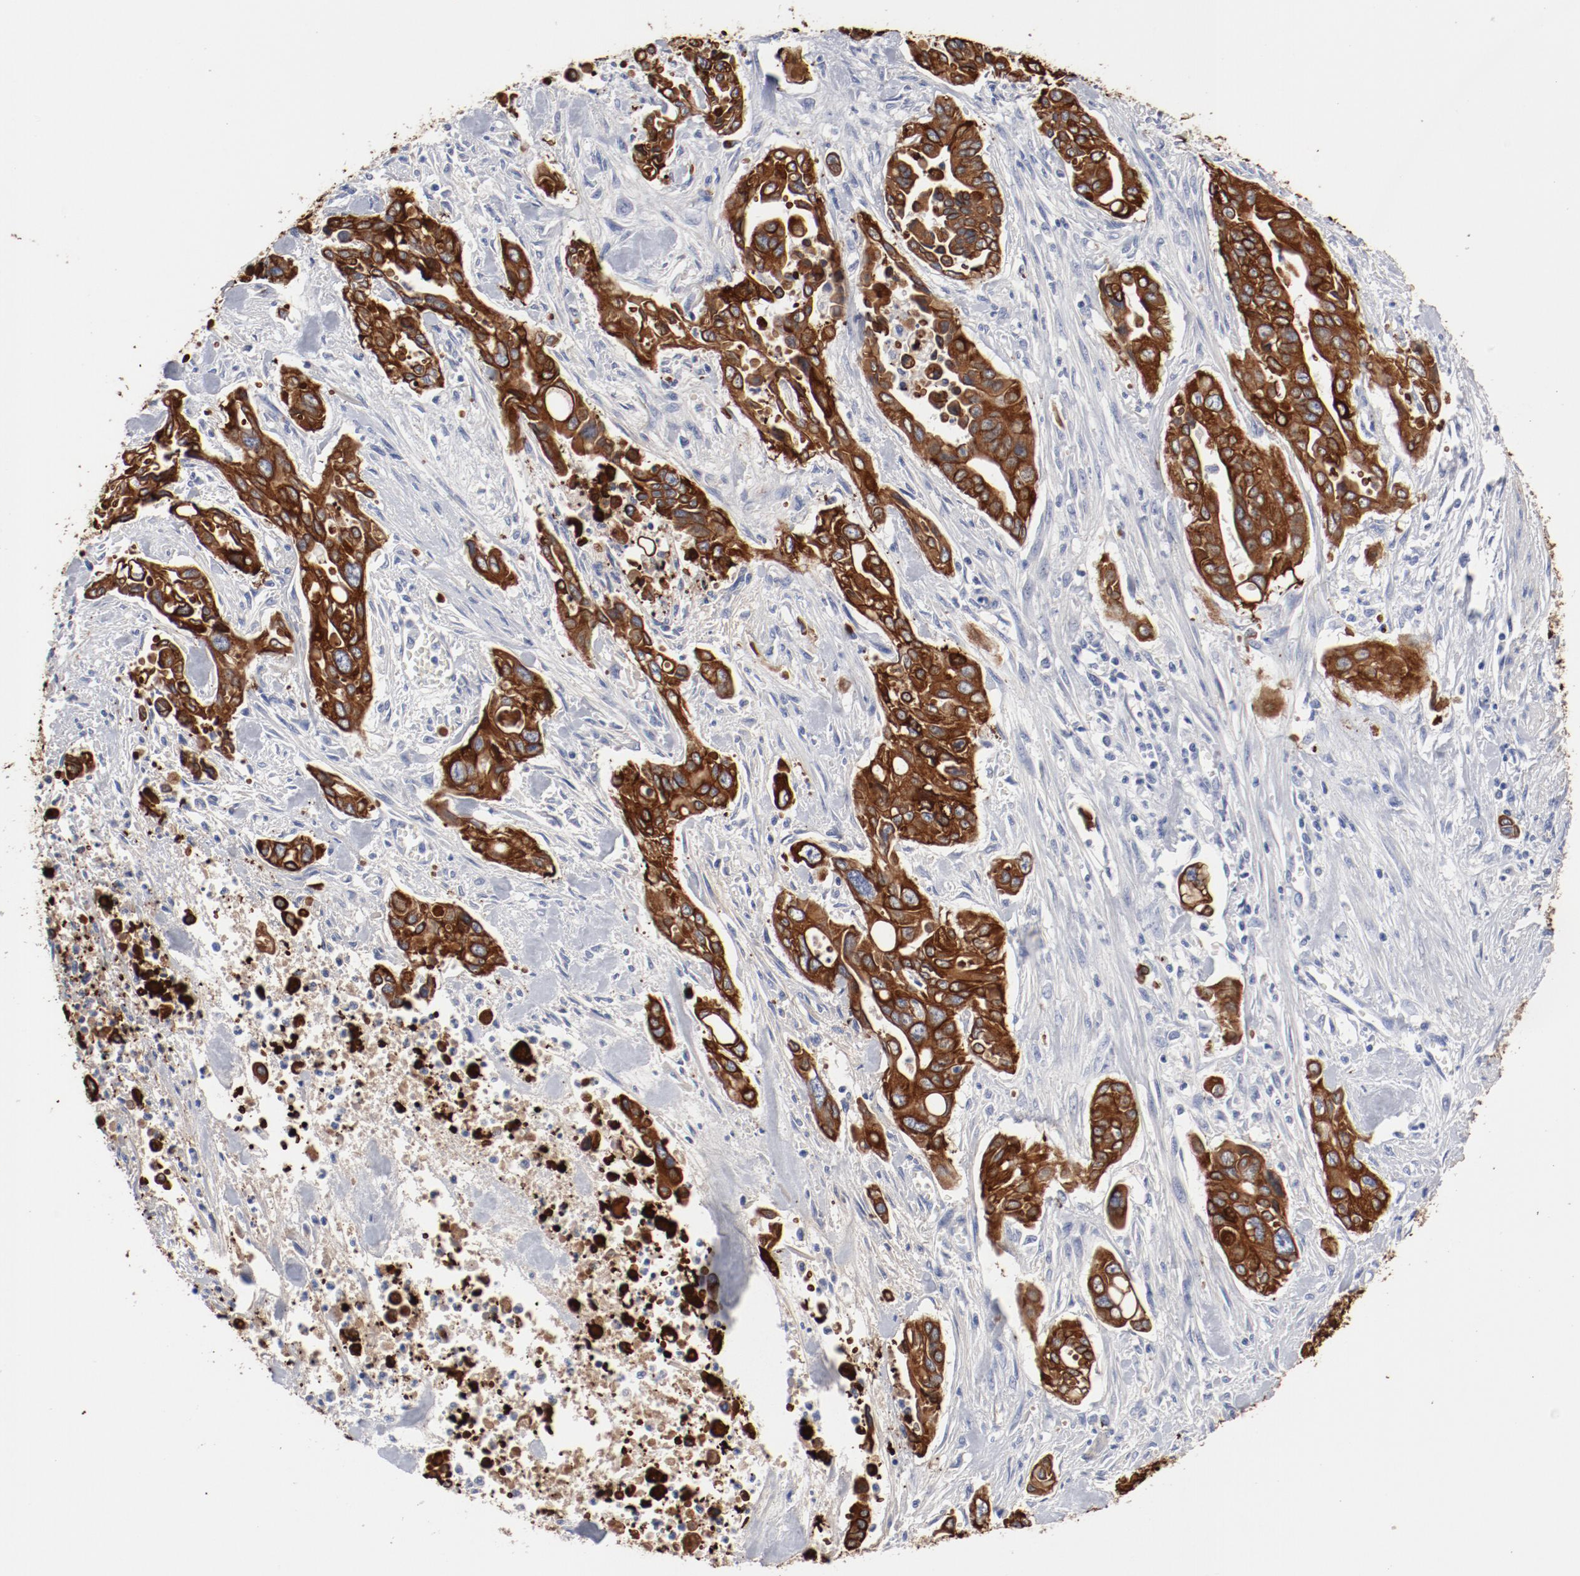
{"staining": {"intensity": "strong", "quantity": ">75%", "location": "cytoplasmic/membranous"}, "tissue": "pancreatic cancer", "cell_type": "Tumor cells", "image_type": "cancer", "snomed": [{"axis": "morphology", "description": "Adenocarcinoma, NOS"}, {"axis": "topography", "description": "Pancreas"}], "caption": "IHC of pancreatic cancer (adenocarcinoma) shows high levels of strong cytoplasmic/membranous positivity in approximately >75% of tumor cells. (DAB IHC, brown staining for protein, blue staining for nuclei).", "gene": "TSPAN6", "patient": {"sex": "male", "age": 77}}